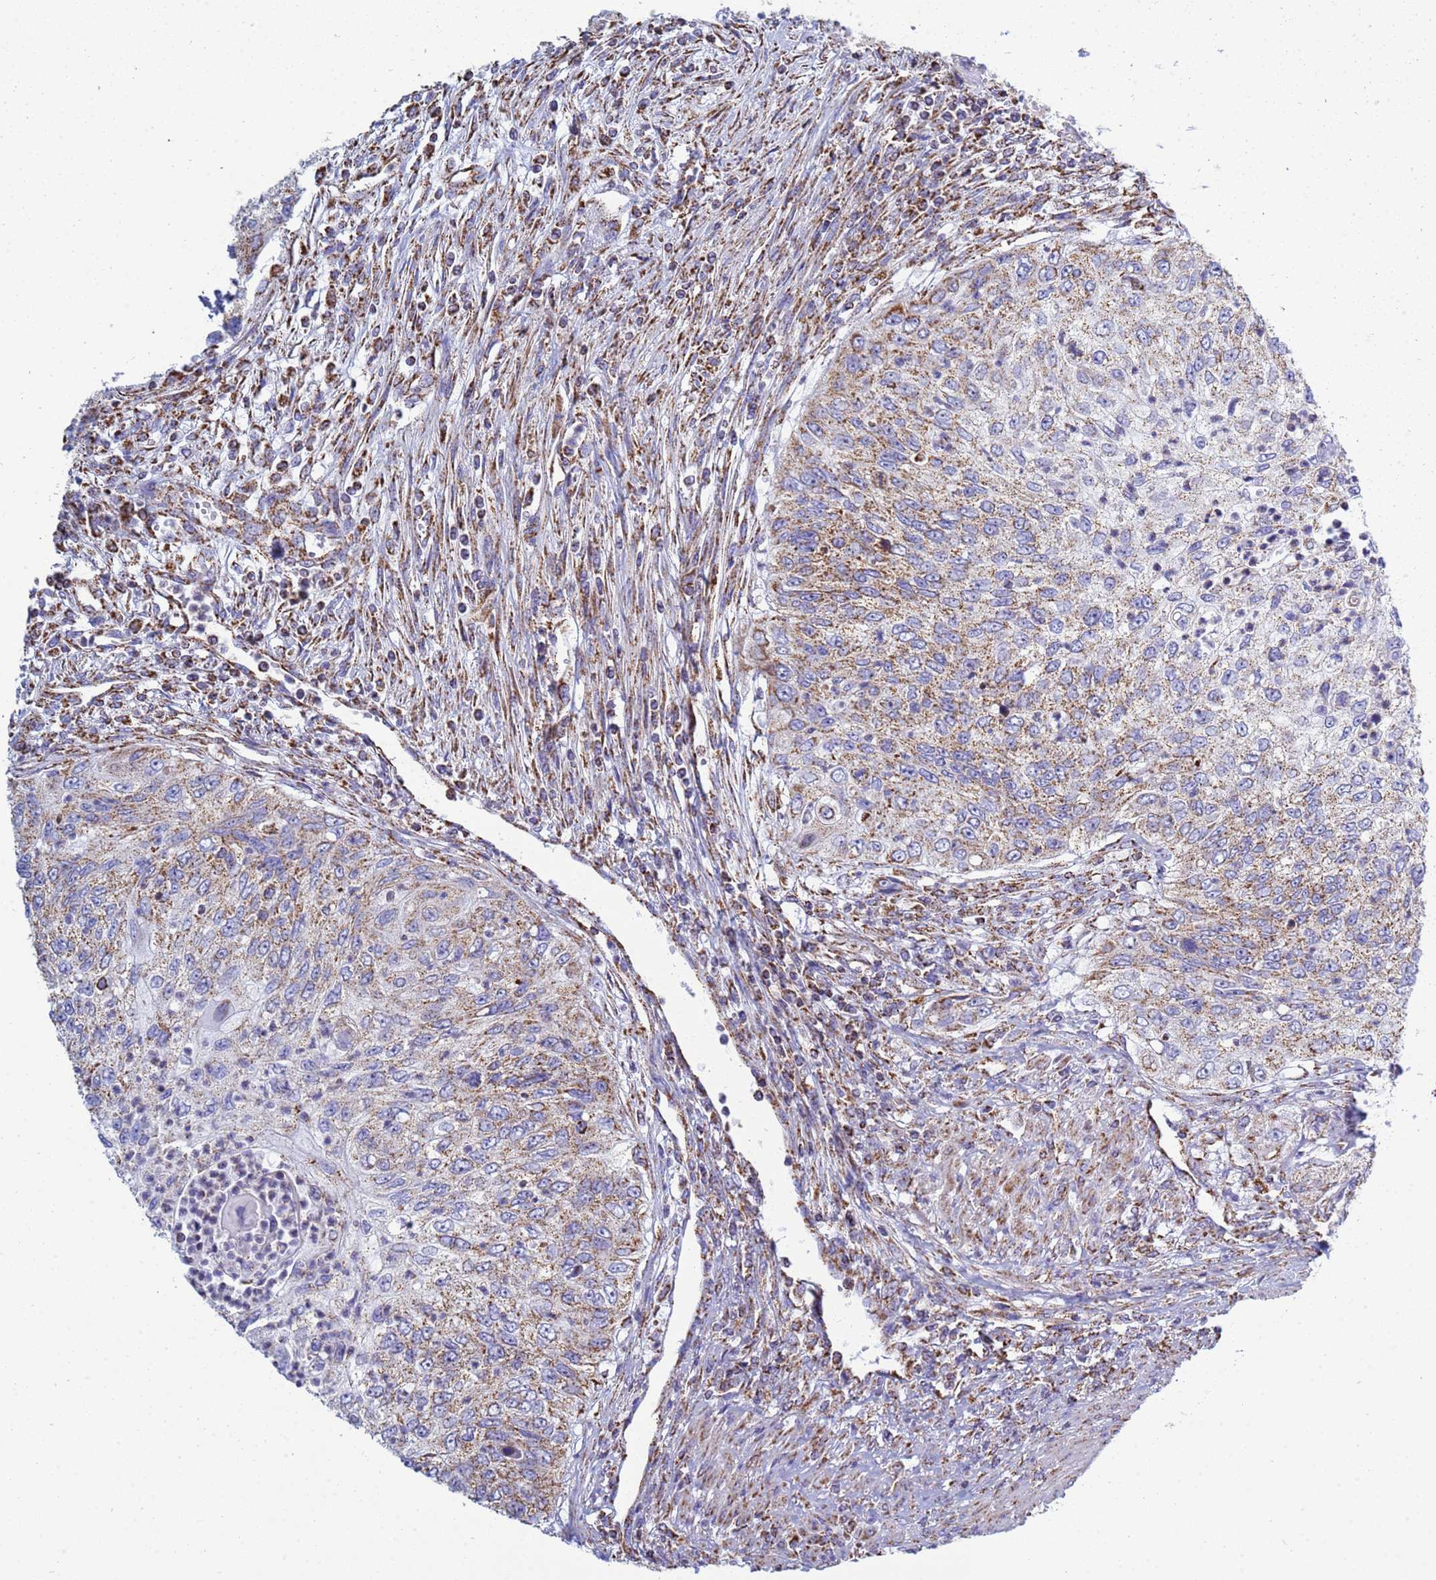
{"staining": {"intensity": "moderate", "quantity": "25%-75%", "location": "cytoplasmic/membranous"}, "tissue": "urothelial cancer", "cell_type": "Tumor cells", "image_type": "cancer", "snomed": [{"axis": "morphology", "description": "Urothelial carcinoma, High grade"}, {"axis": "topography", "description": "Urinary bladder"}], "caption": "Immunohistochemical staining of human high-grade urothelial carcinoma exhibits medium levels of moderate cytoplasmic/membranous staining in about 25%-75% of tumor cells.", "gene": "COQ4", "patient": {"sex": "female", "age": 60}}